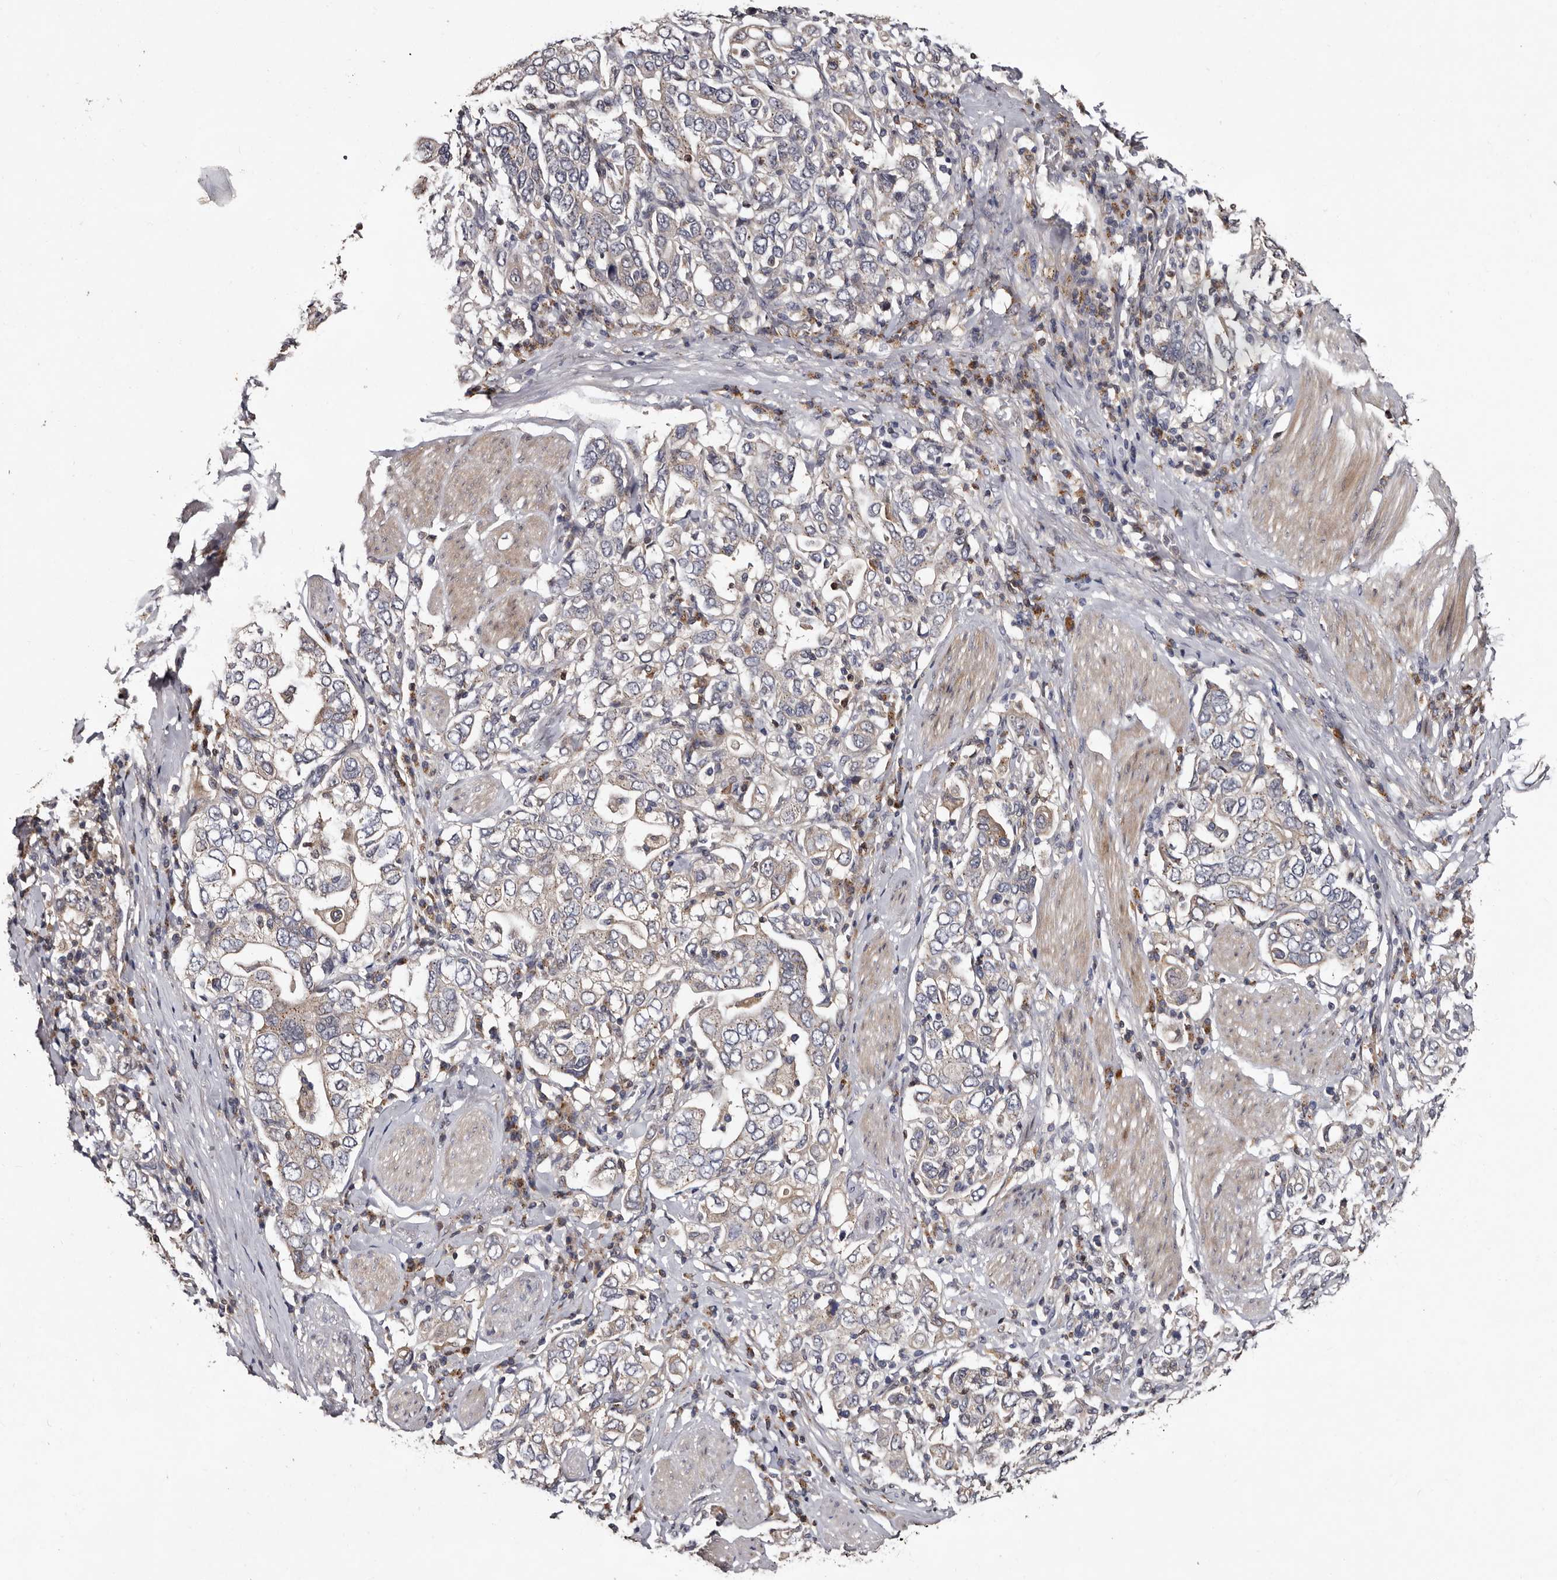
{"staining": {"intensity": "negative", "quantity": "none", "location": "none"}, "tissue": "stomach cancer", "cell_type": "Tumor cells", "image_type": "cancer", "snomed": [{"axis": "morphology", "description": "Adenocarcinoma, NOS"}, {"axis": "topography", "description": "Stomach, upper"}], "caption": "Immunohistochemistry histopathology image of neoplastic tissue: human adenocarcinoma (stomach) stained with DAB shows no significant protein positivity in tumor cells. Nuclei are stained in blue.", "gene": "DNPH1", "patient": {"sex": "male", "age": 62}}